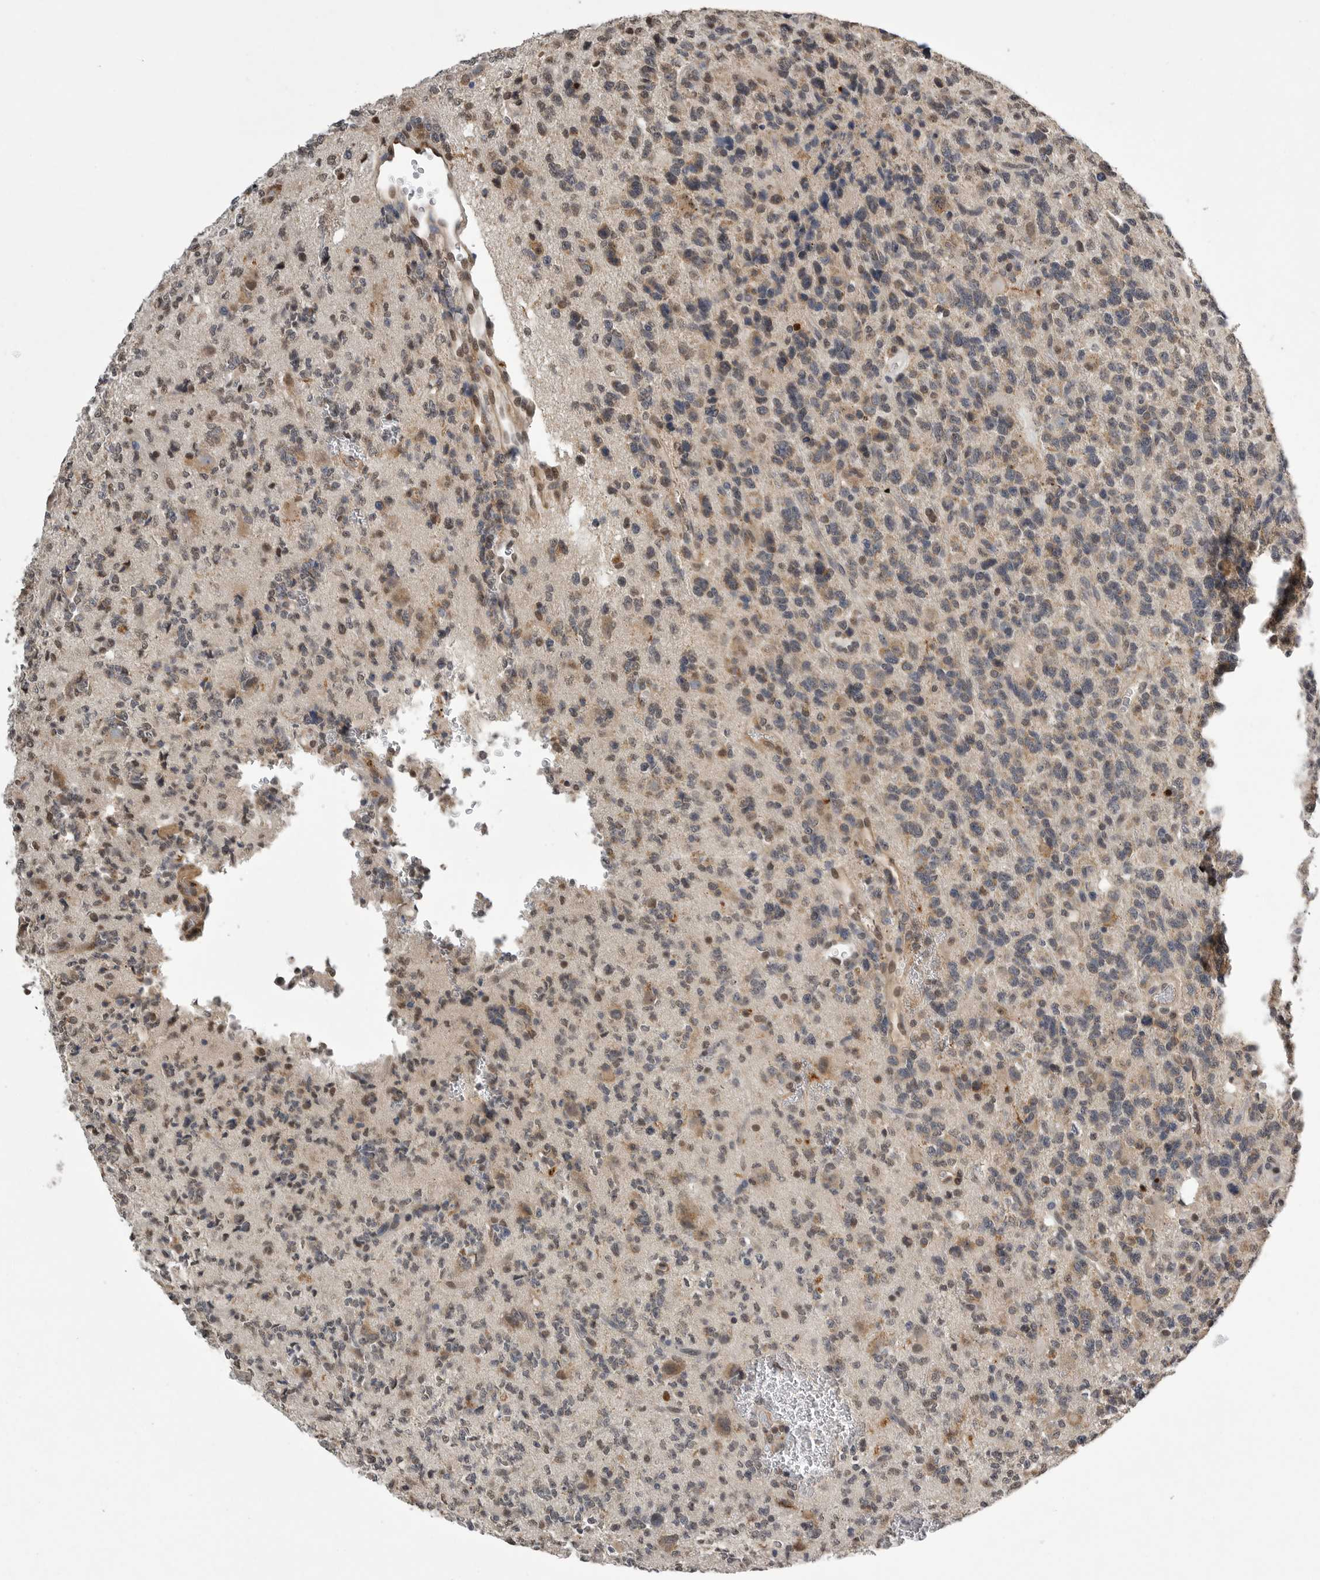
{"staining": {"intensity": "weak", "quantity": "25%-75%", "location": "cytoplasmic/membranous"}, "tissue": "glioma", "cell_type": "Tumor cells", "image_type": "cancer", "snomed": [{"axis": "morphology", "description": "Glioma, malignant, High grade"}, {"axis": "topography", "description": "Brain"}], "caption": "Immunohistochemical staining of human malignant glioma (high-grade) reveals low levels of weak cytoplasmic/membranous protein staining in about 25%-75% of tumor cells.", "gene": "NECTIN1", "patient": {"sex": "female", "age": 62}}